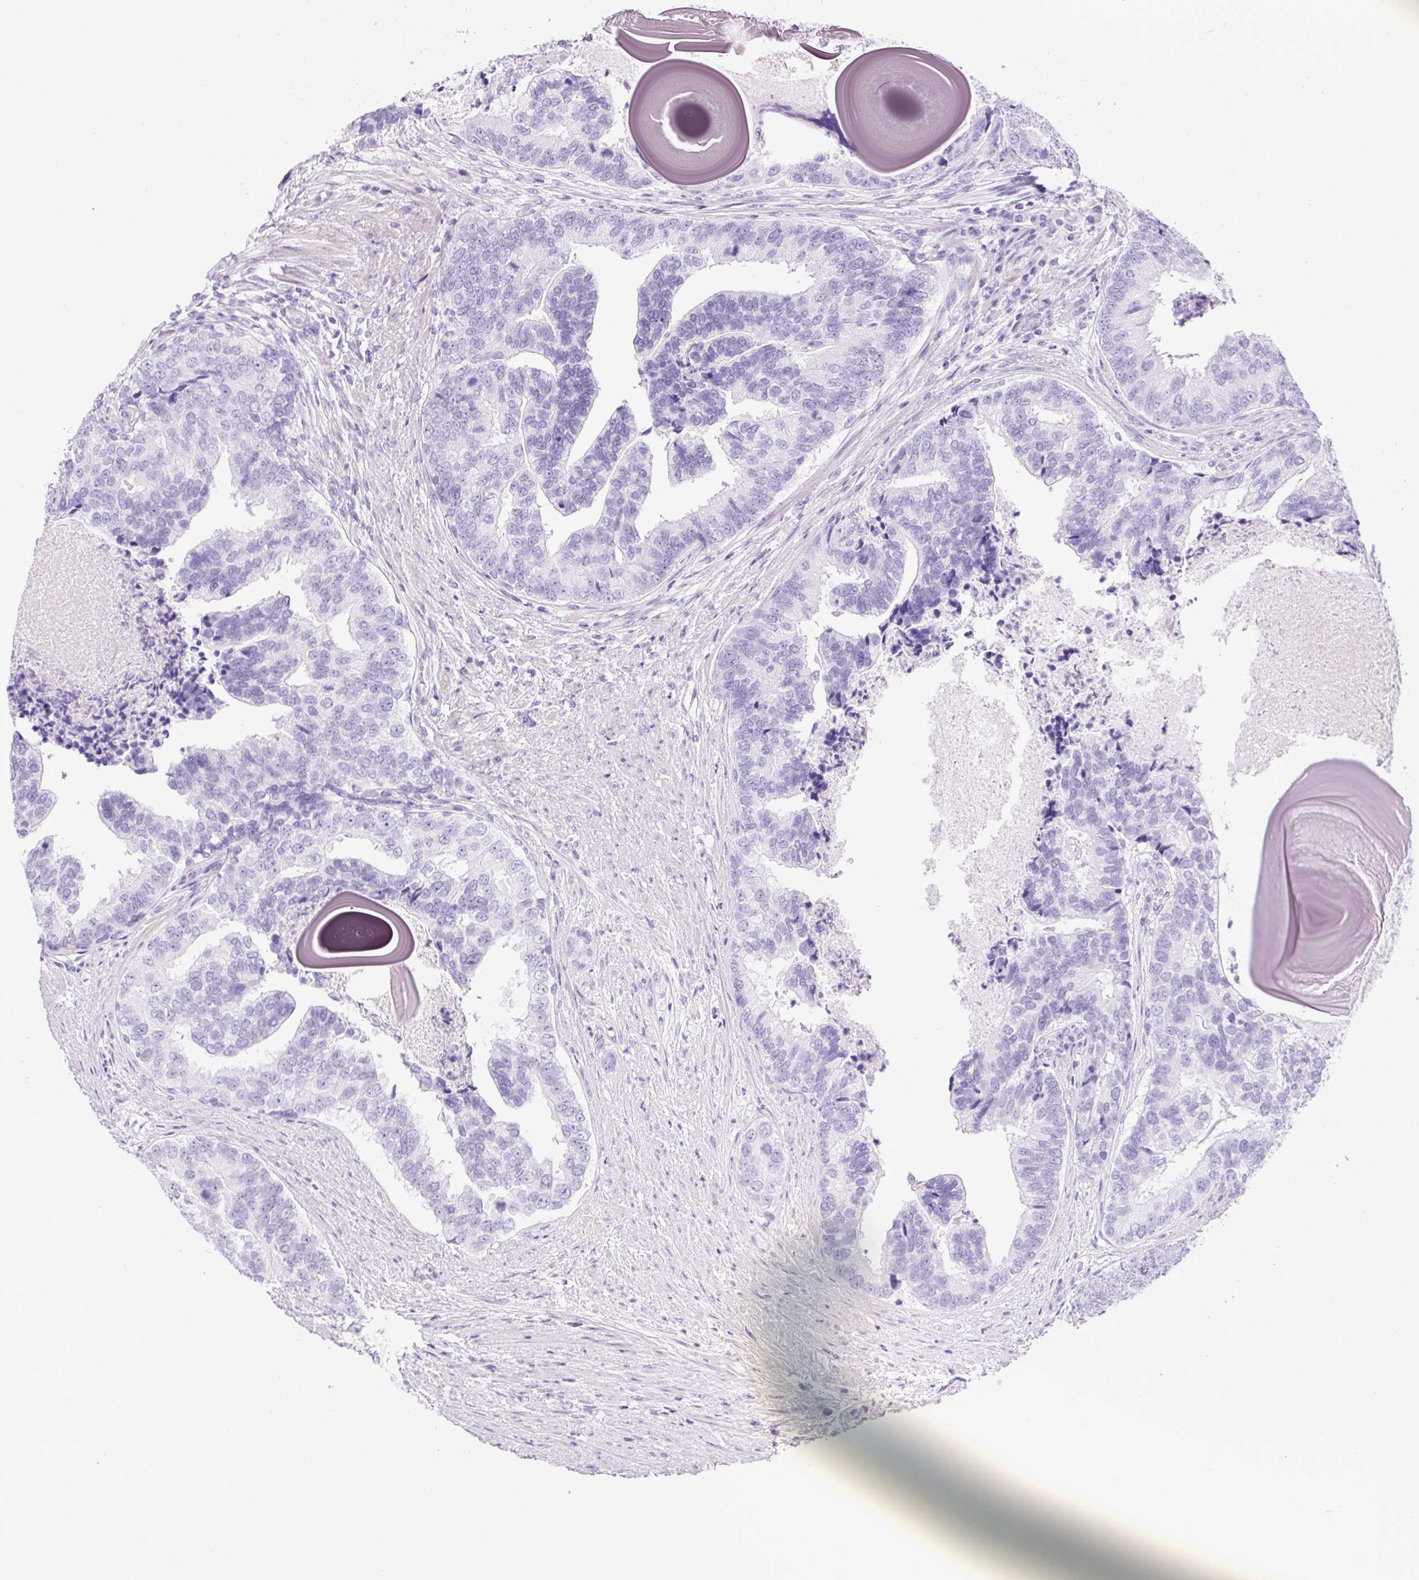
{"staining": {"intensity": "negative", "quantity": "none", "location": "none"}, "tissue": "prostate cancer", "cell_type": "Tumor cells", "image_type": "cancer", "snomed": [{"axis": "morphology", "description": "Adenocarcinoma, High grade"}, {"axis": "topography", "description": "Prostate"}], "caption": "Immunohistochemistry of human prostate adenocarcinoma (high-grade) shows no expression in tumor cells.", "gene": "UPP1", "patient": {"sex": "male", "age": 68}}